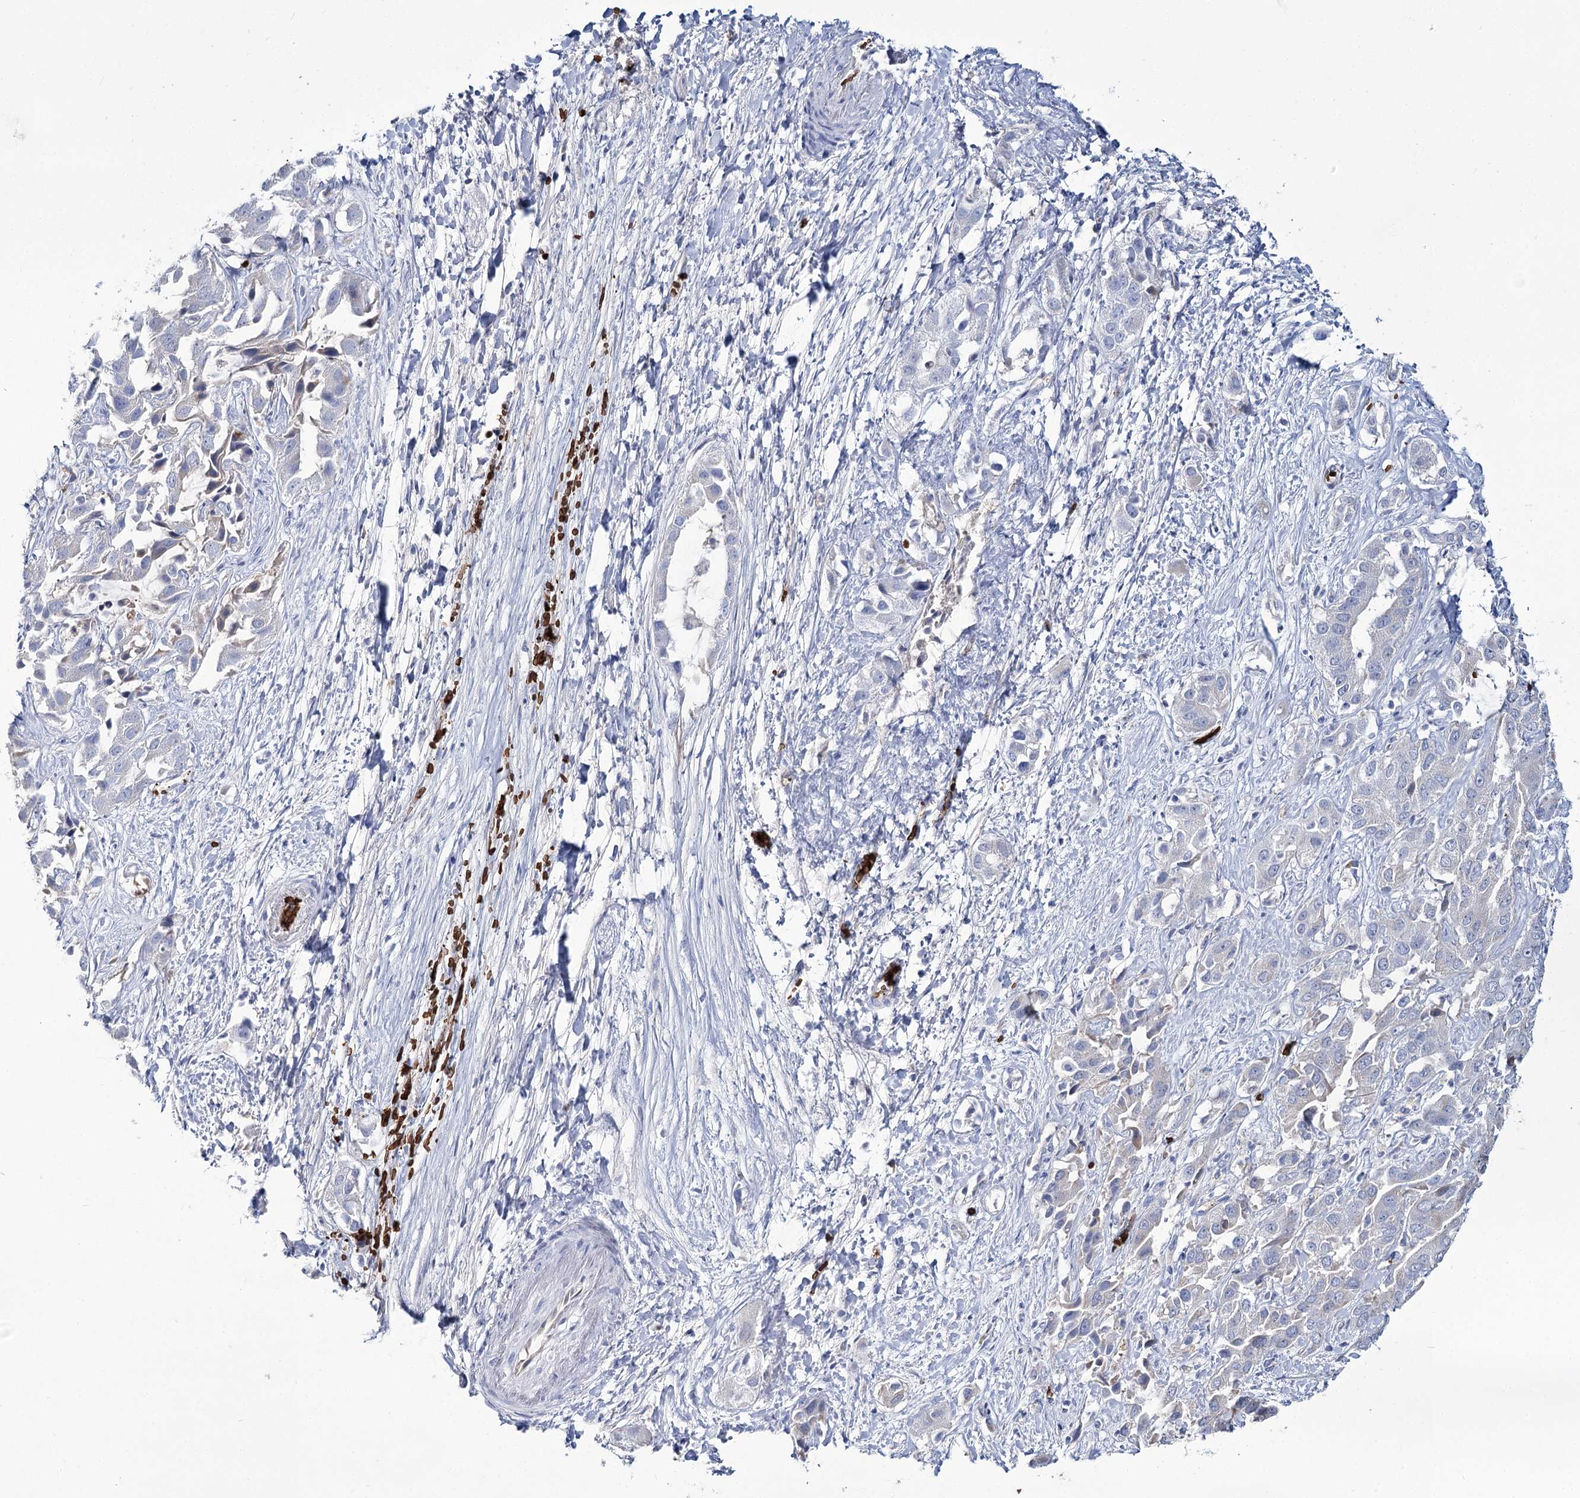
{"staining": {"intensity": "negative", "quantity": "none", "location": "none"}, "tissue": "liver cancer", "cell_type": "Tumor cells", "image_type": "cancer", "snomed": [{"axis": "morphology", "description": "Cholangiocarcinoma"}, {"axis": "topography", "description": "Liver"}], "caption": "DAB (3,3'-diaminobenzidine) immunohistochemical staining of human cholangiocarcinoma (liver) demonstrates no significant expression in tumor cells.", "gene": "GBF1", "patient": {"sex": "female", "age": 52}}